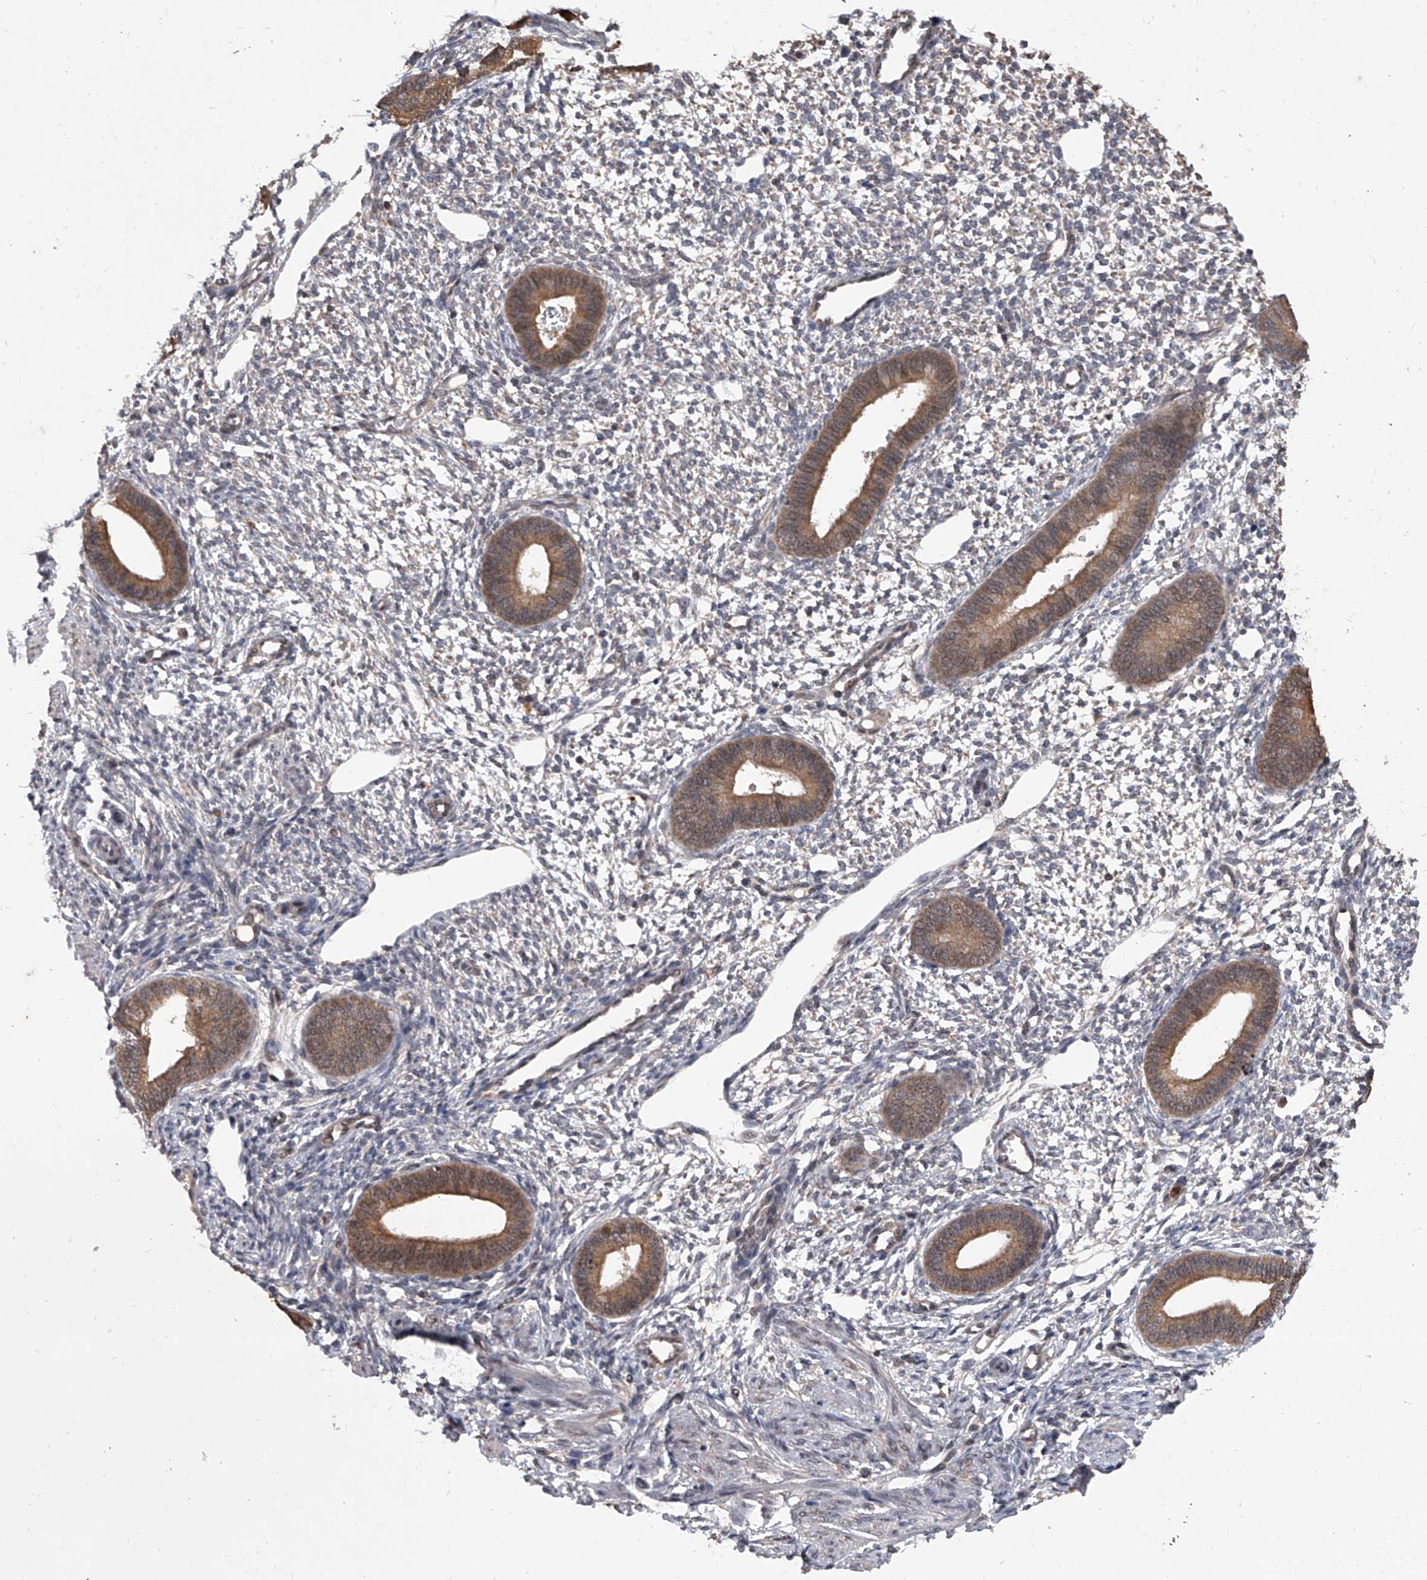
{"staining": {"intensity": "negative", "quantity": "none", "location": "none"}, "tissue": "endometrium", "cell_type": "Cells in endometrial stroma", "image_type": "normal", "snomed": [{"axis": "morphology", "description": "Normal tissue, NOS"}, {"axis": "topography", "description": "Endometrium"}], "caption": "Cells in endometrial stroma show no significant protein staining in normal endometrium. Brightfield microscopy of IHC stained with DAB (brown) and hematoxylin (blue), captured at high magnification.", "gene": "BHLHE23", "patient": {"sex": "female", "age": 46}}